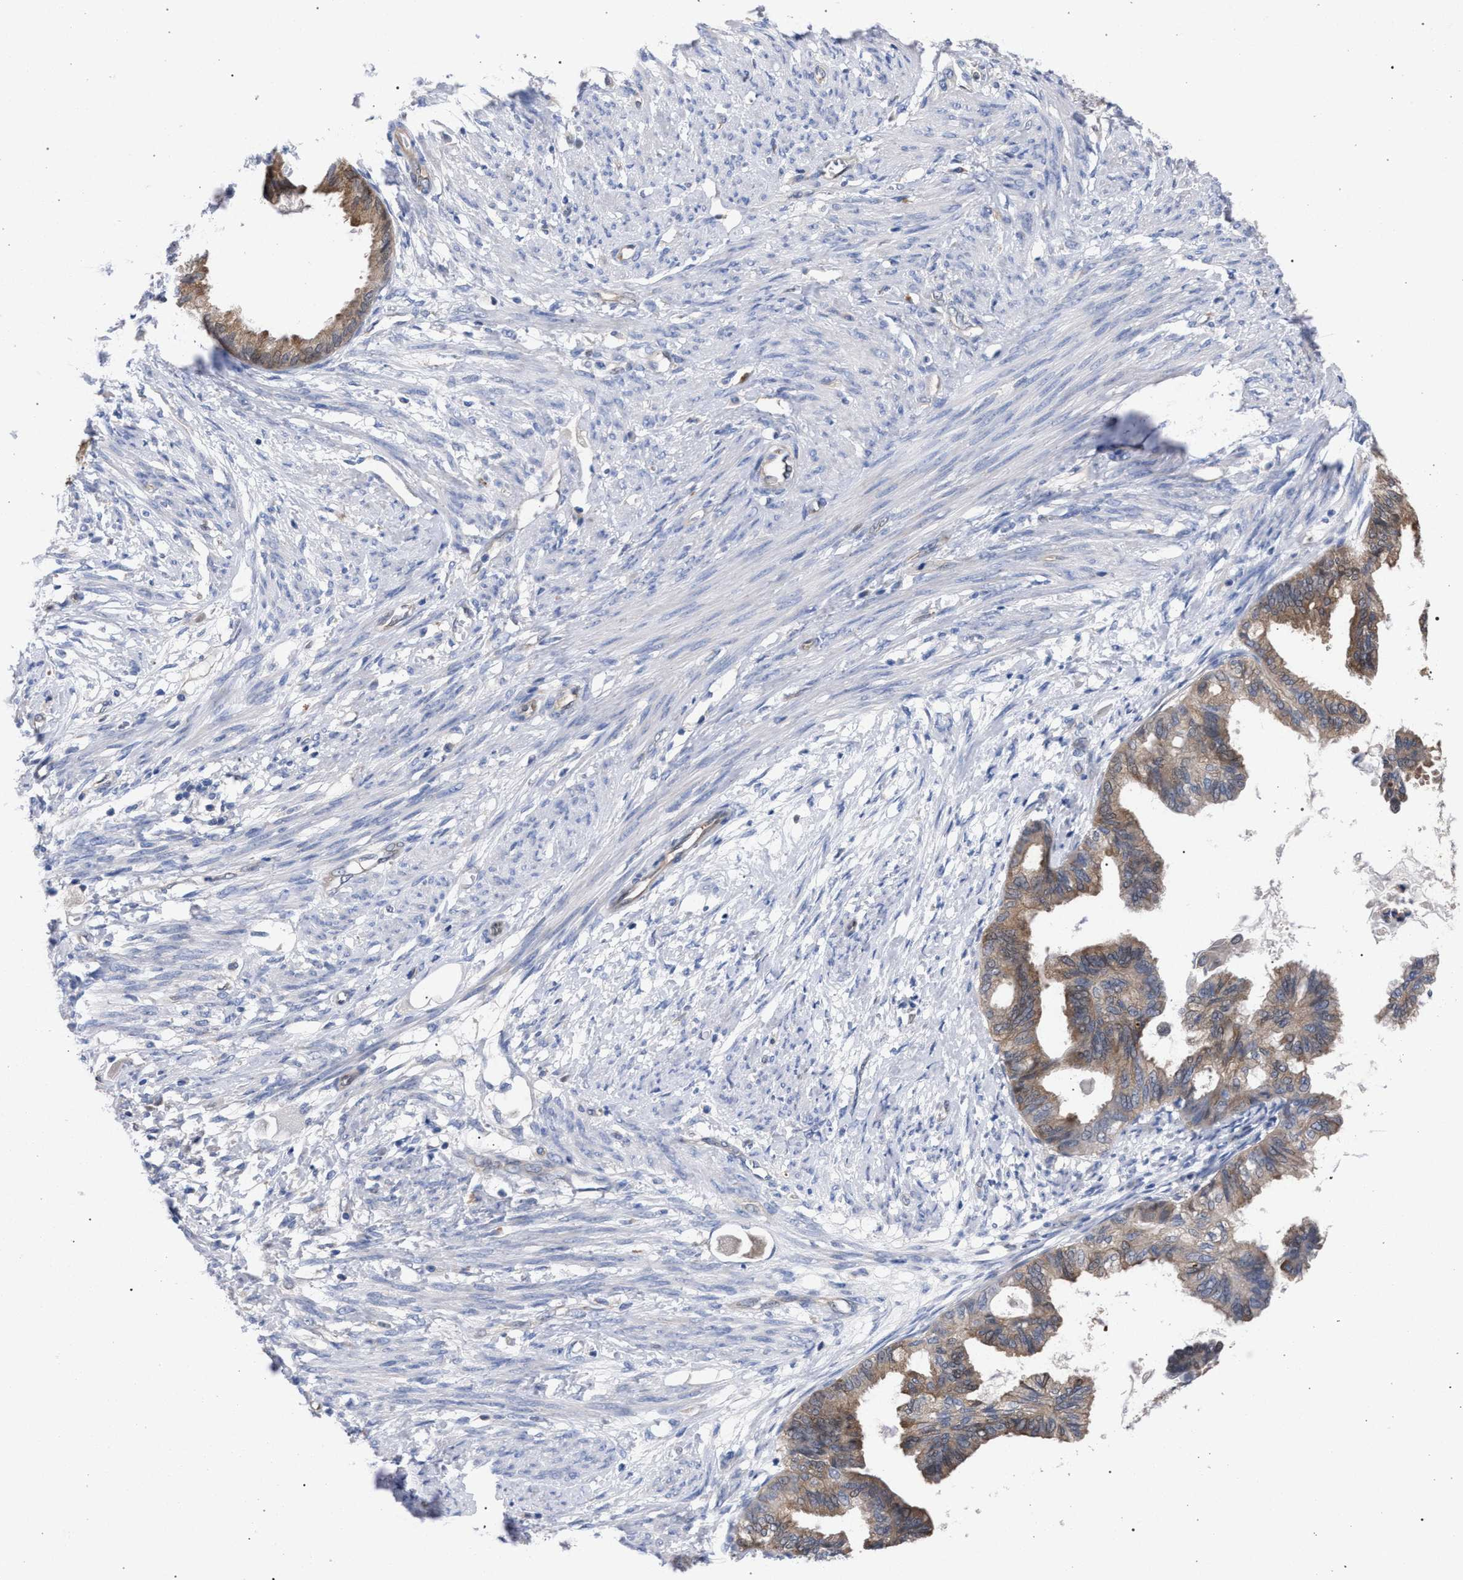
{"staining": {"intensity": "moderate", "quantity": ">75%", "location": "cytoplasmic/membranous"}, "tissue": "cervical cancer", "cell_type": "Tumor cells", "image_type": "cancer", "snomed": [{"axis": "morphology", "description": "Normal tissue, NOS"}, {"axis": "morphology", "description": "Adenocarcinoma, NOS"}, {"axis": "topography", "description": "Cervix"}, {"axis": "topography", "description": "Endometrium"}], "caption": "Protein expression analysis of human cervical cancer reveals moderate cytoplasmic/membranous expression in approximately >75% of tumor cells. The staining was performed using DAB (3,3'-diaminobenzidine) to visualize the protein expression in brown, while the nuclei were stained in blue with hematoxylin (Magnification: 20x).", "gene": "GMPR", "patient": {"sex": "female", "age": 86}}